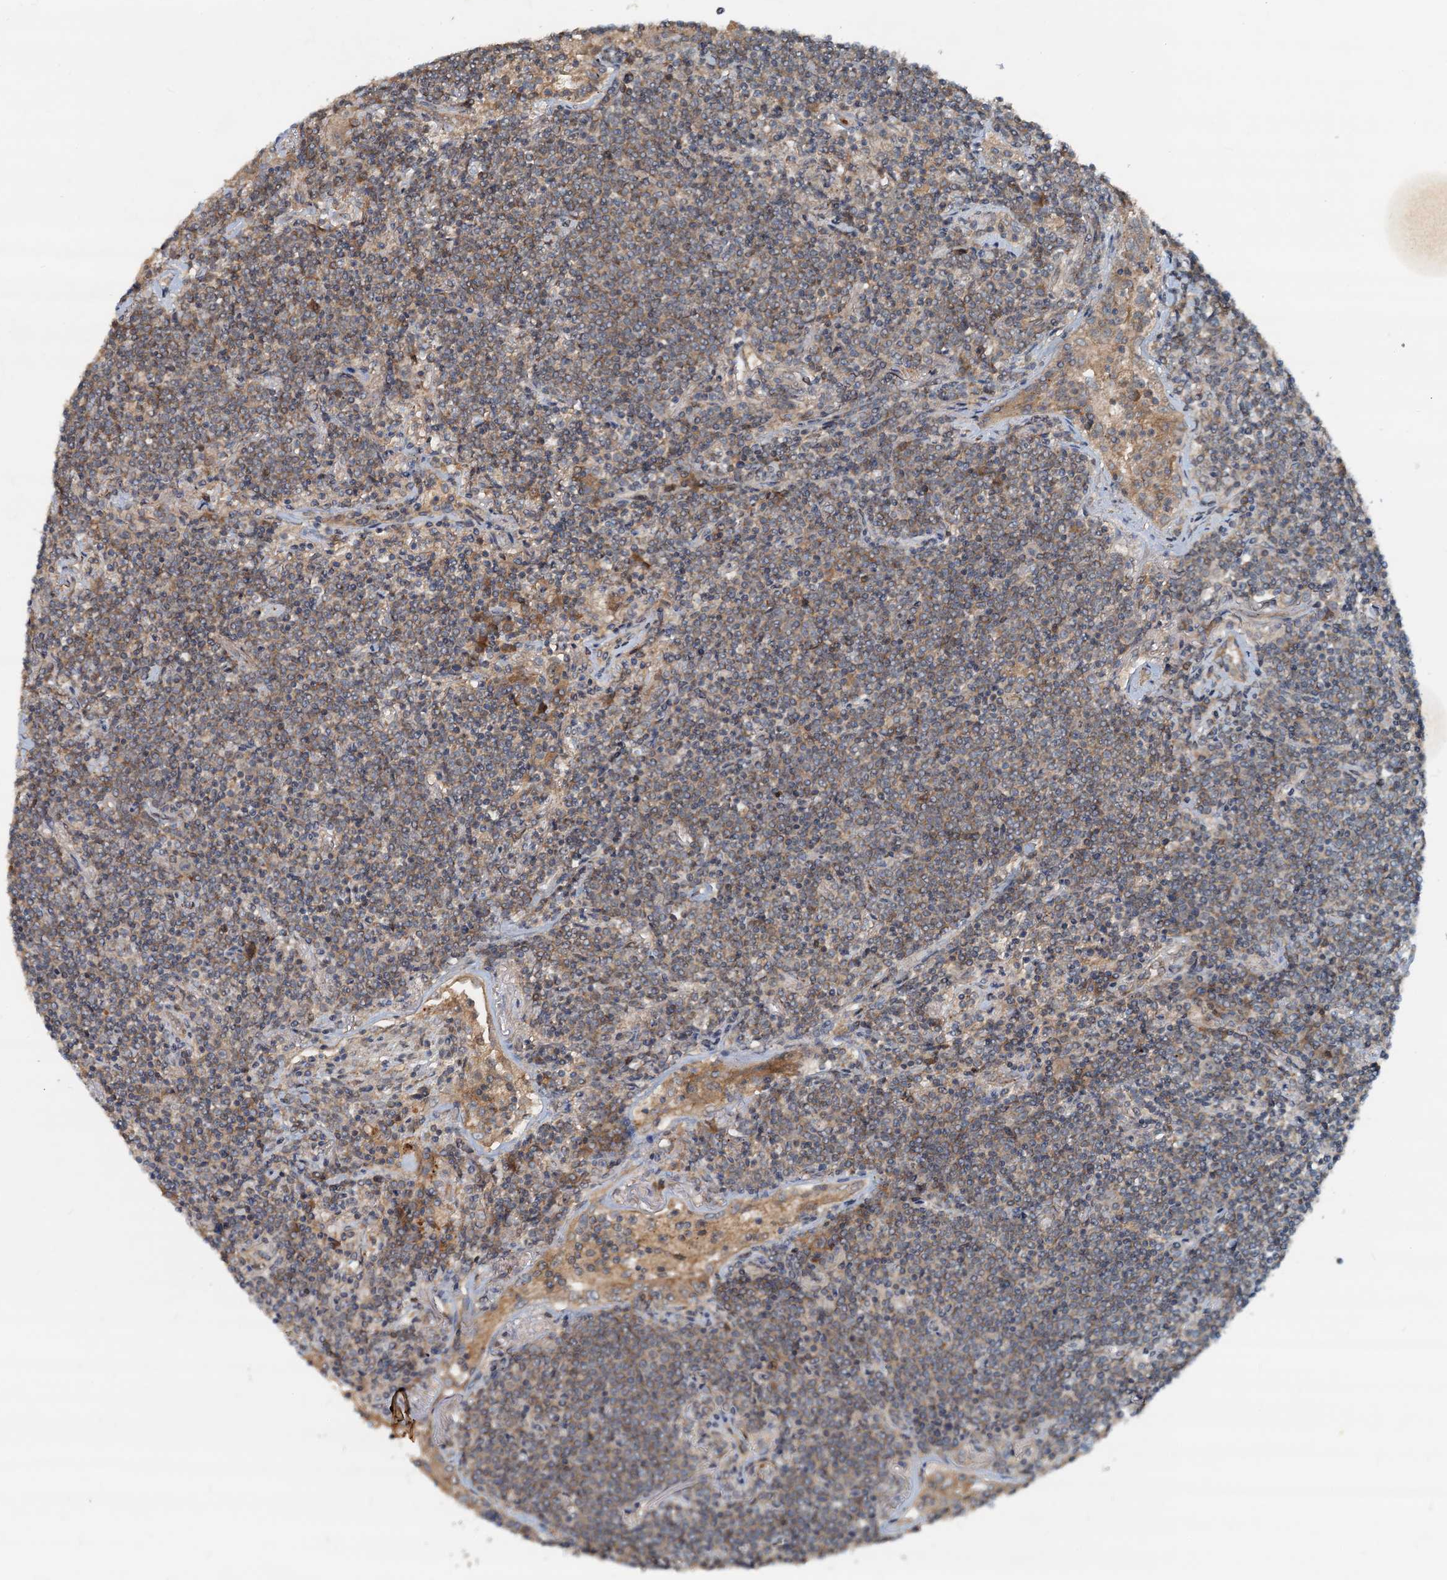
{"staining": {"intensity": "weak", "quantity": ">75%", "location": "cytoplasmic/membranous"}, "tissue": "lymphoma", "cell_type": "Tumor cells", "image_type": "cancer", "snomed": [{"axis": "morphology", "description": "Malignant lymphoma, non-Hodgkin's type, Low grade"}, {"axis": "topography", "description": "Lung"}], "caption": "The histopathology image reveals a brown stain indicating the presence of a protein in the cytoplasmic/membranous of tumor cells in lymphoma. (DAB (3,3'-diaminobenzidine) IHC, brown staining for protein, blue staining for nuclei).", "gene": "CEP68", "patient": {"sex": "female", "age": 71}}